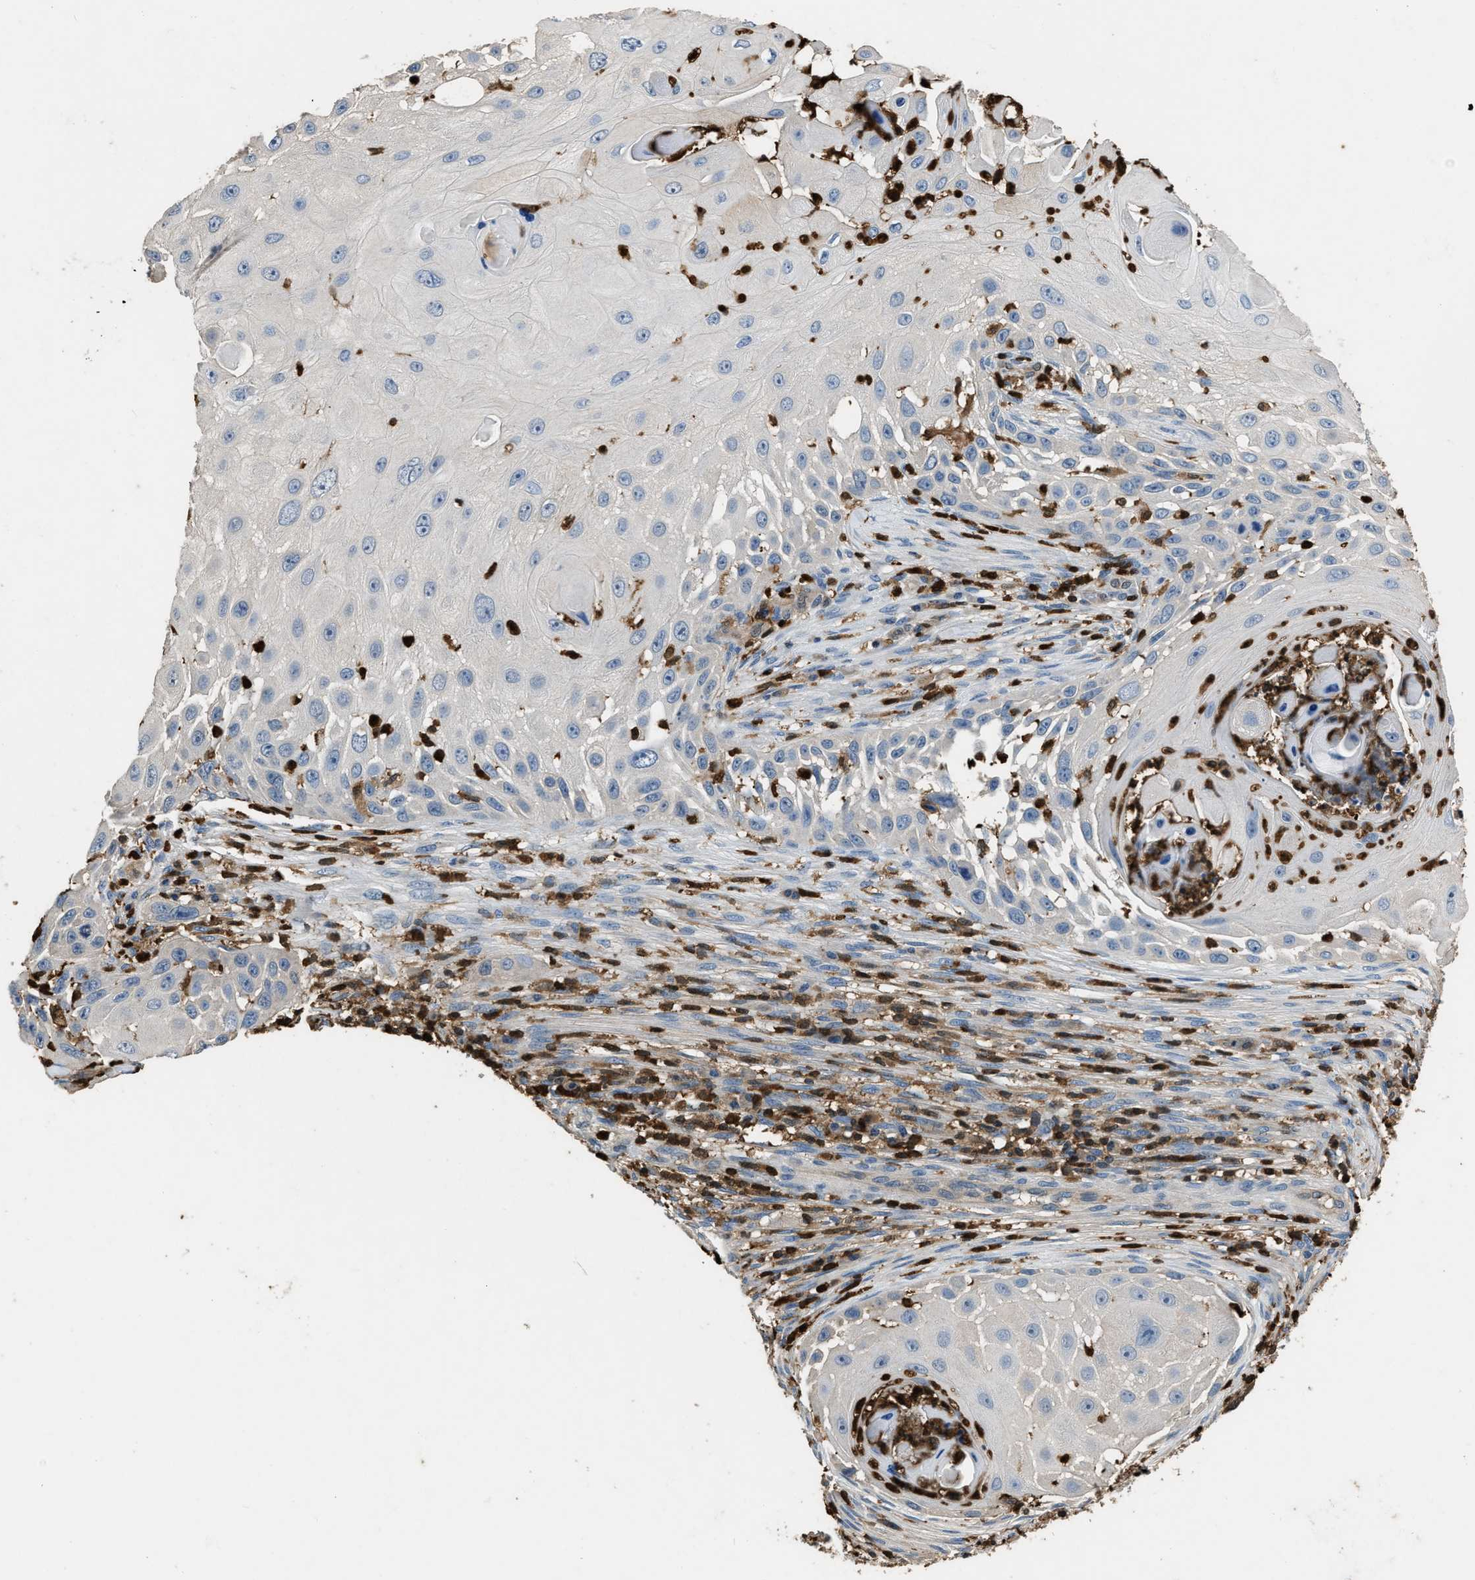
{"staining": {"intensity": "negative", "quantity": "none", "location": "none"}, "tissue": "skin cancer", "cell_type": "Tumor cells", "image_type": "cancer", "snomed": [{"axis": "morphology", "description": "Squamous cell carcinoma, NOS"}, {"axis": "topography", "description": "Skin"}], "caption": "Immunohistochemistry image of human squamous cell carcinoma (skin) stained for a protein (brown), which demonstrates no staining in tumor cells.", "gene": "ARHGDIB", "patient": {"sex": "female", "age": 44}}